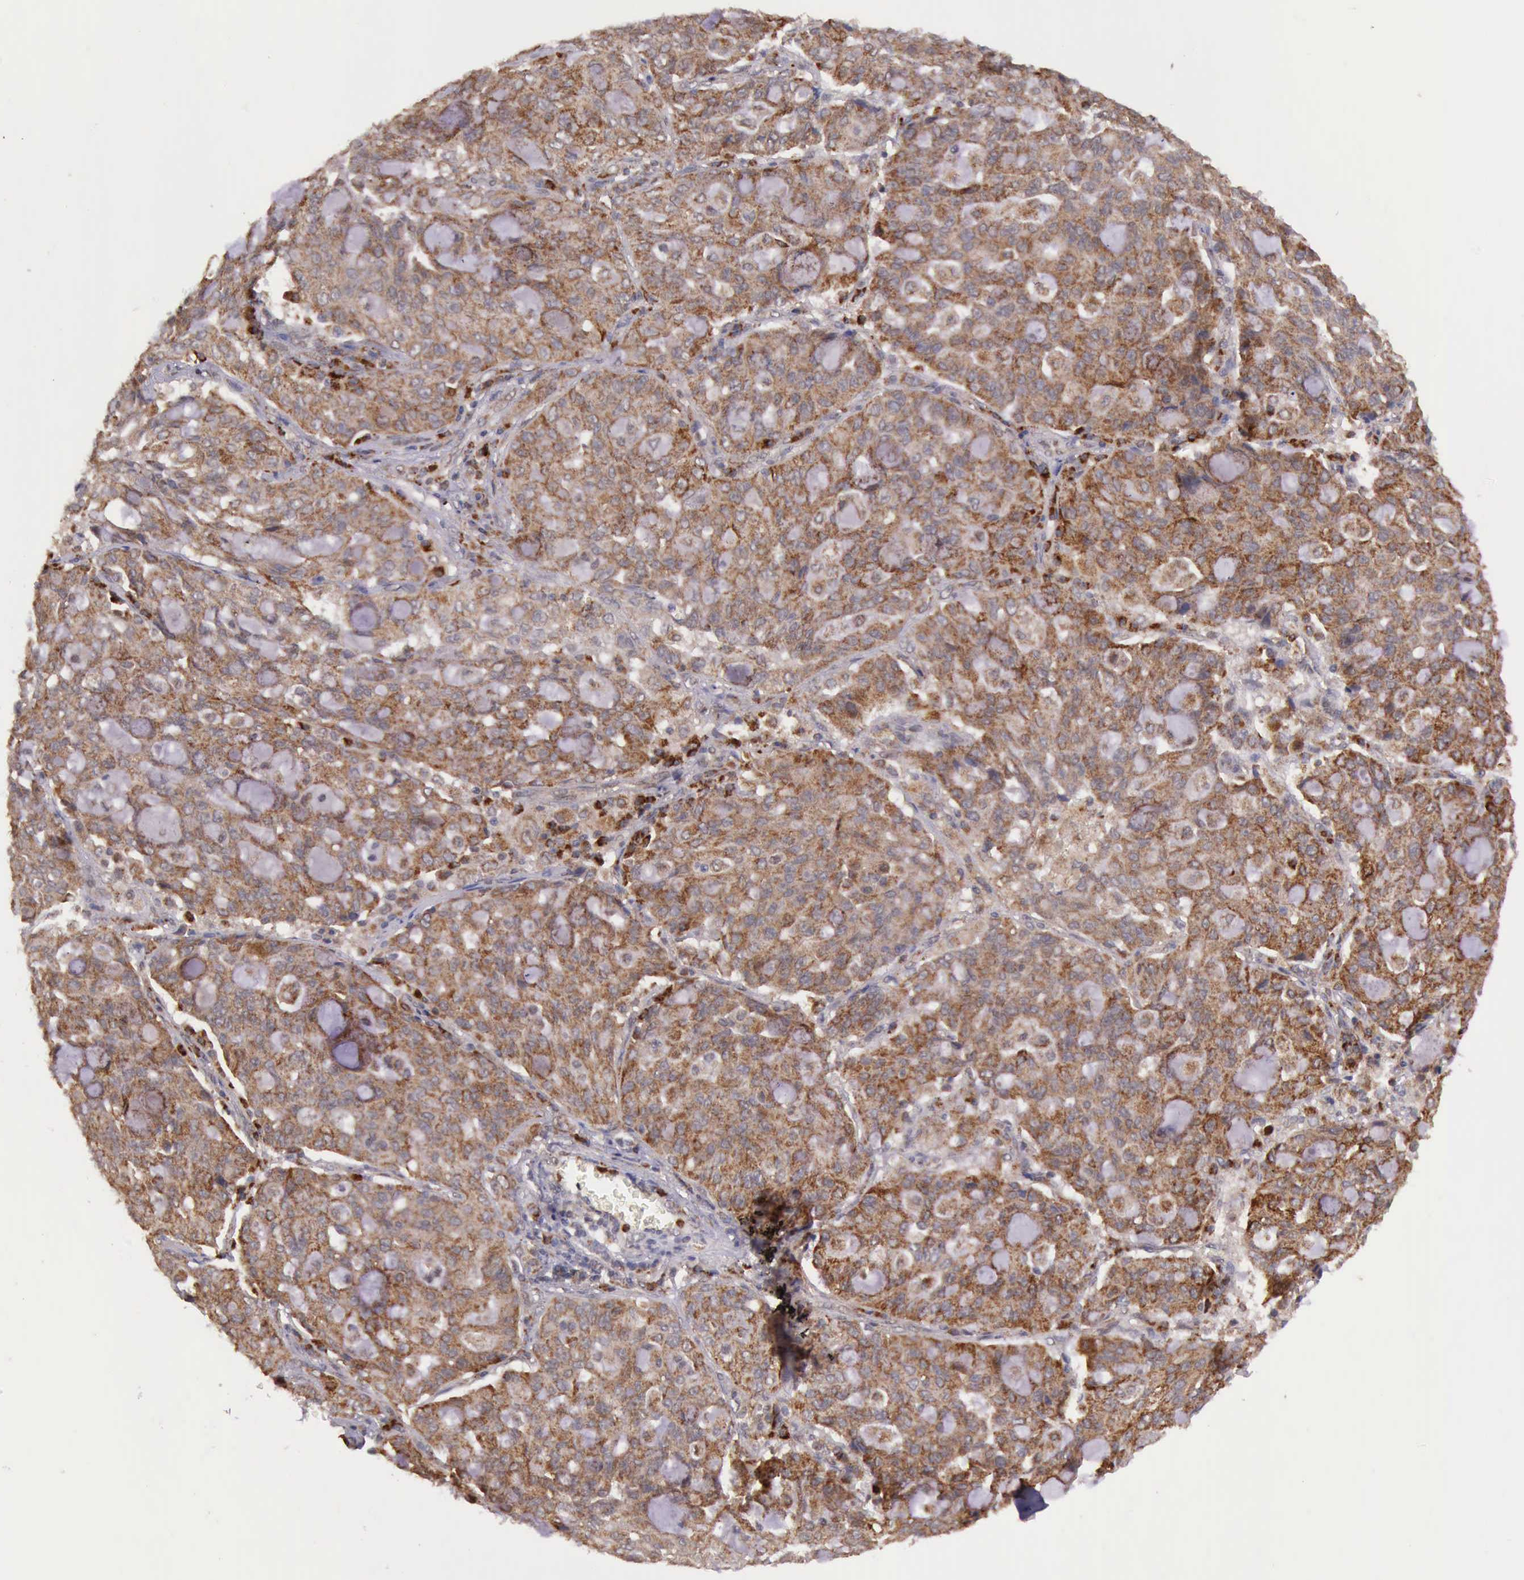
{"staining": {"intensity": "moderate", "quantity": ">75%", "location": "cytoplasmic/membranous"}, "tissue": "lung cancer", "cell_type": "Tumor cells", "image_type": "cancer", "snomed": [{"axis": "morphology", "description": "Adenocarcinoma, NOS"}, {"axis": "topography", "description": "Lung"}], "caption": "Human lung cancer stained for a protein (brown) exhibits moderate cytoplasmic/membranous positive positivity in approximately >75% of tumor cells.", "gene": "ARMCX3", "patient": {"sex": "female", "age": 44}}